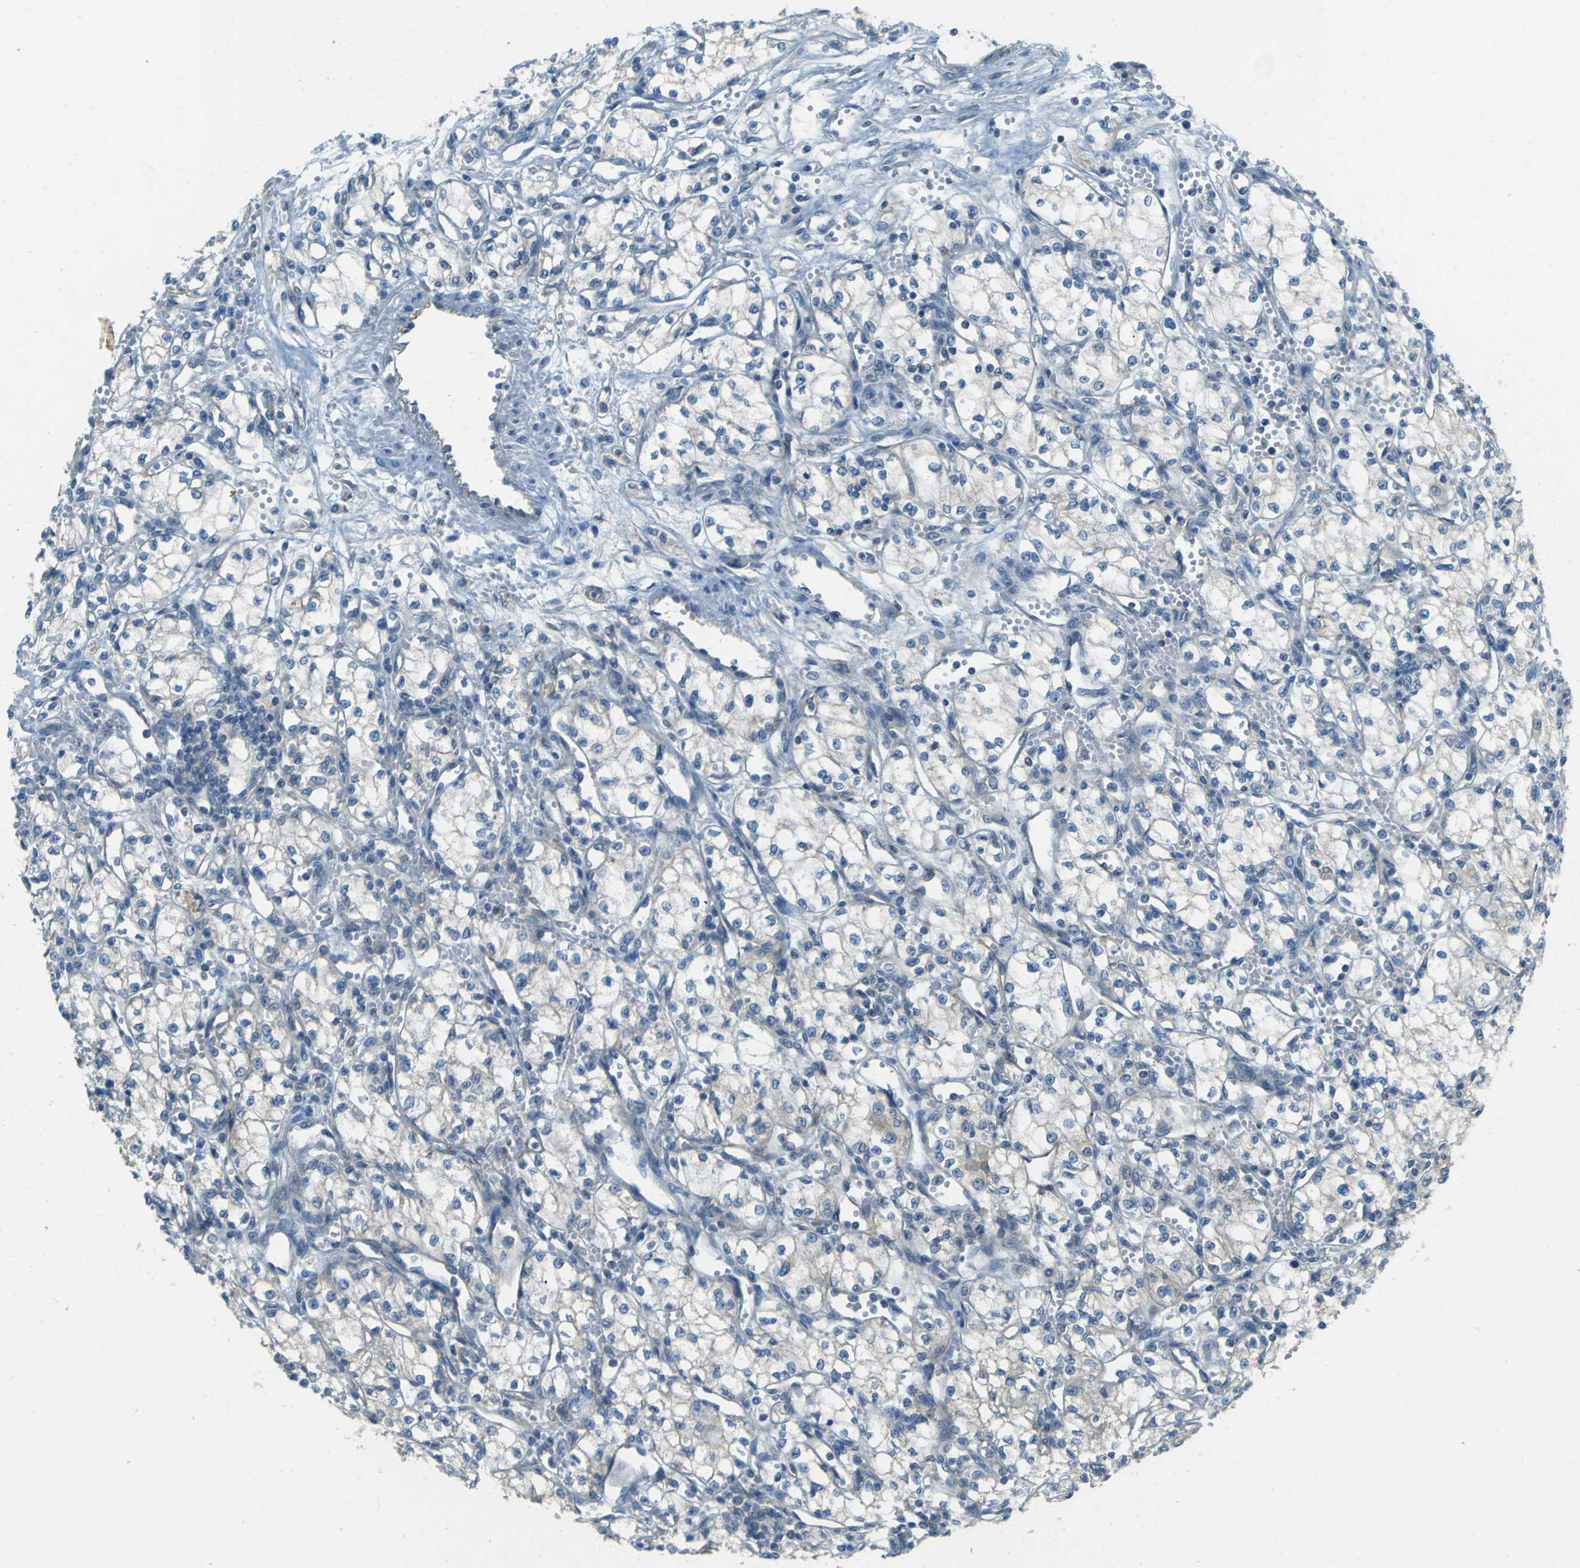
{"staining": {"intensity": "negative", "quantity": "none", "location": "none"}, "tissue": "renal cancer", "cell_type": "Tumor cells", "image_type": "cancer", "snomed": [{"axis": "morphology", "description": "Normal tissue, NOS"}, {"axis": "morphology", "description": "Adenocarcinoma, NOS"}, {"axis": "topography", "description": "Kidney"}], "caption": "Renal cancer was stained to show a protein in brown. There is no significant positivity in tumor cells.", "gene": "FKTN", "patient": {"sex": "male", "age": 59}}